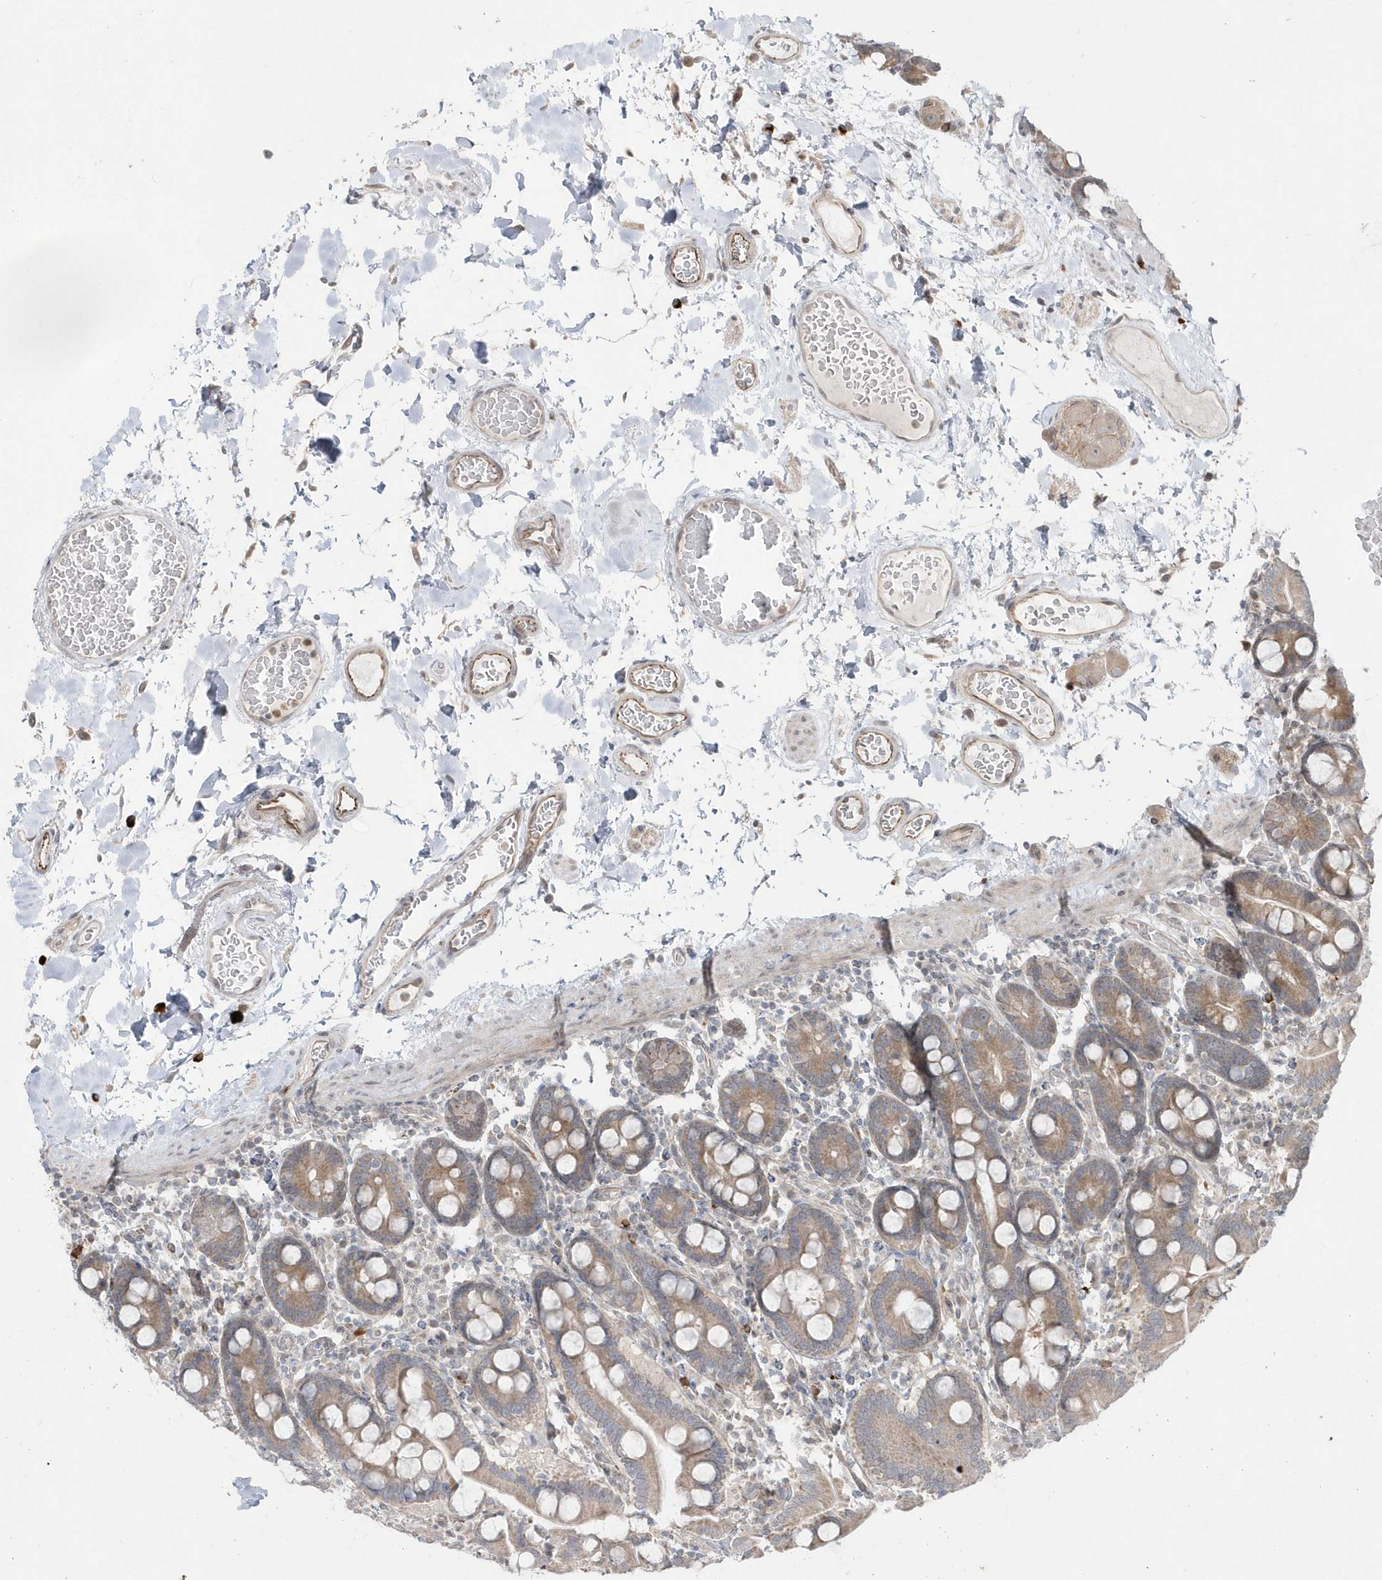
{"staining": {"intensity": "moderate", "quantity": ">75%", "location": "cytoplasmic/membranous"}, "tissue": "duodenum", "cell_type": "Glandular cells", "image_type": "normal", "snomed": [{"axis": "morphology", "description": "Normal tissue, NOS"}, {"axis": "topography", "description": "Duodenum"}], "caption": "This is an image of immunohistochemistry staining of unremarkable duodenum, which shows moderate staining in the cytoplasmic/membranous of glandular cells.", "gene": "DHX57", "patient": {"sex": "male", "age": 55}}